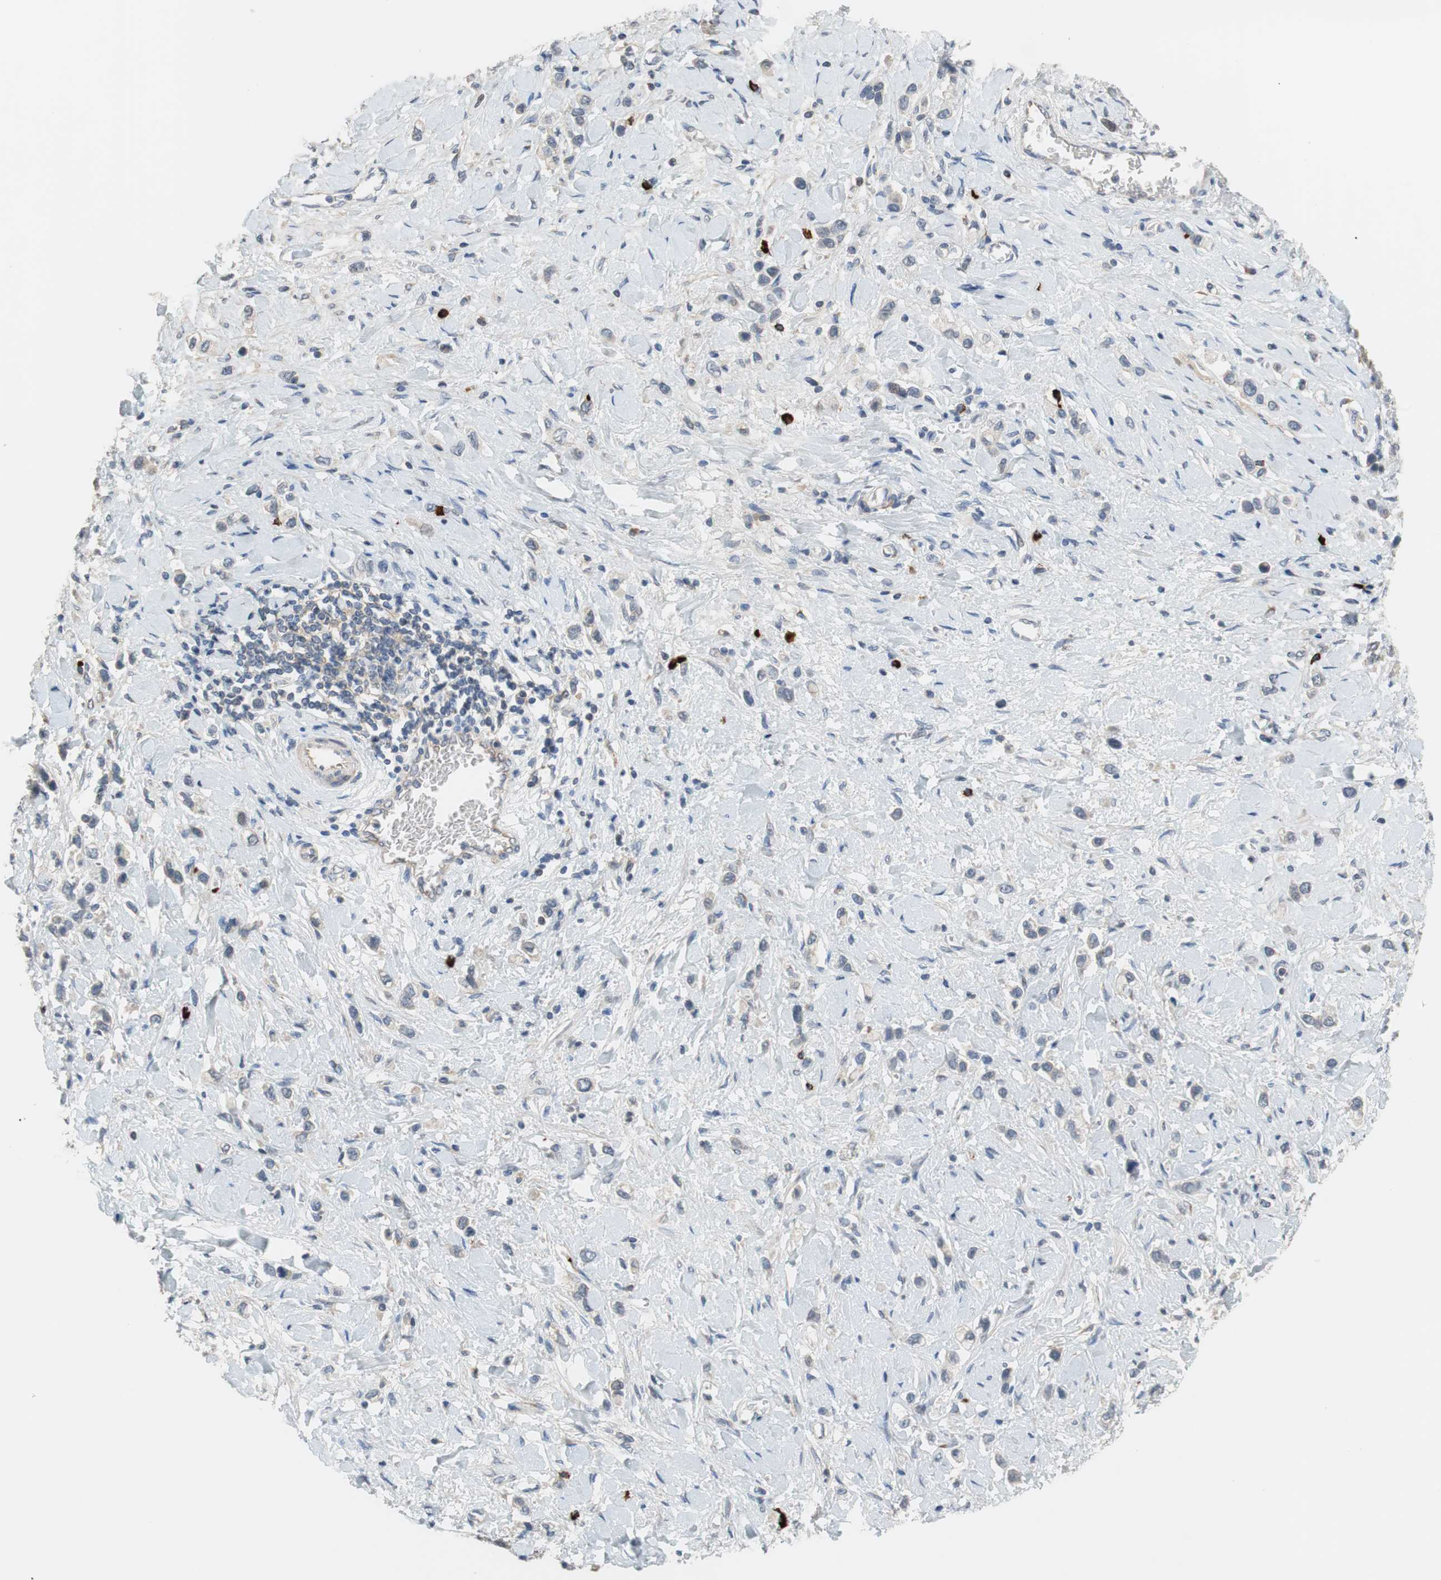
{"staining": {"intensity": "negative", "quantity": "none", "location": "none"}, "tissue": "stomach cancer", "cell_type": "Tumor cells", "image_type": "cancer", "snomed": [{"axis": "morphology", "description": "Normal tissue, NOS"}, {"axis": "morphology", "description": "Adenocarcinoma, NOS"}, {"axis": "topography", "description": "Stomach, upper"}, {"axis": "topography", "description": "Stomach"}], "caption": "This is an immunohistochemistry (IHC) image of stomach adenocarcinoma. There is no staining in tumor cells.", "gene": "COL12A1", "patient": {"sex": "female", "age": 65}}